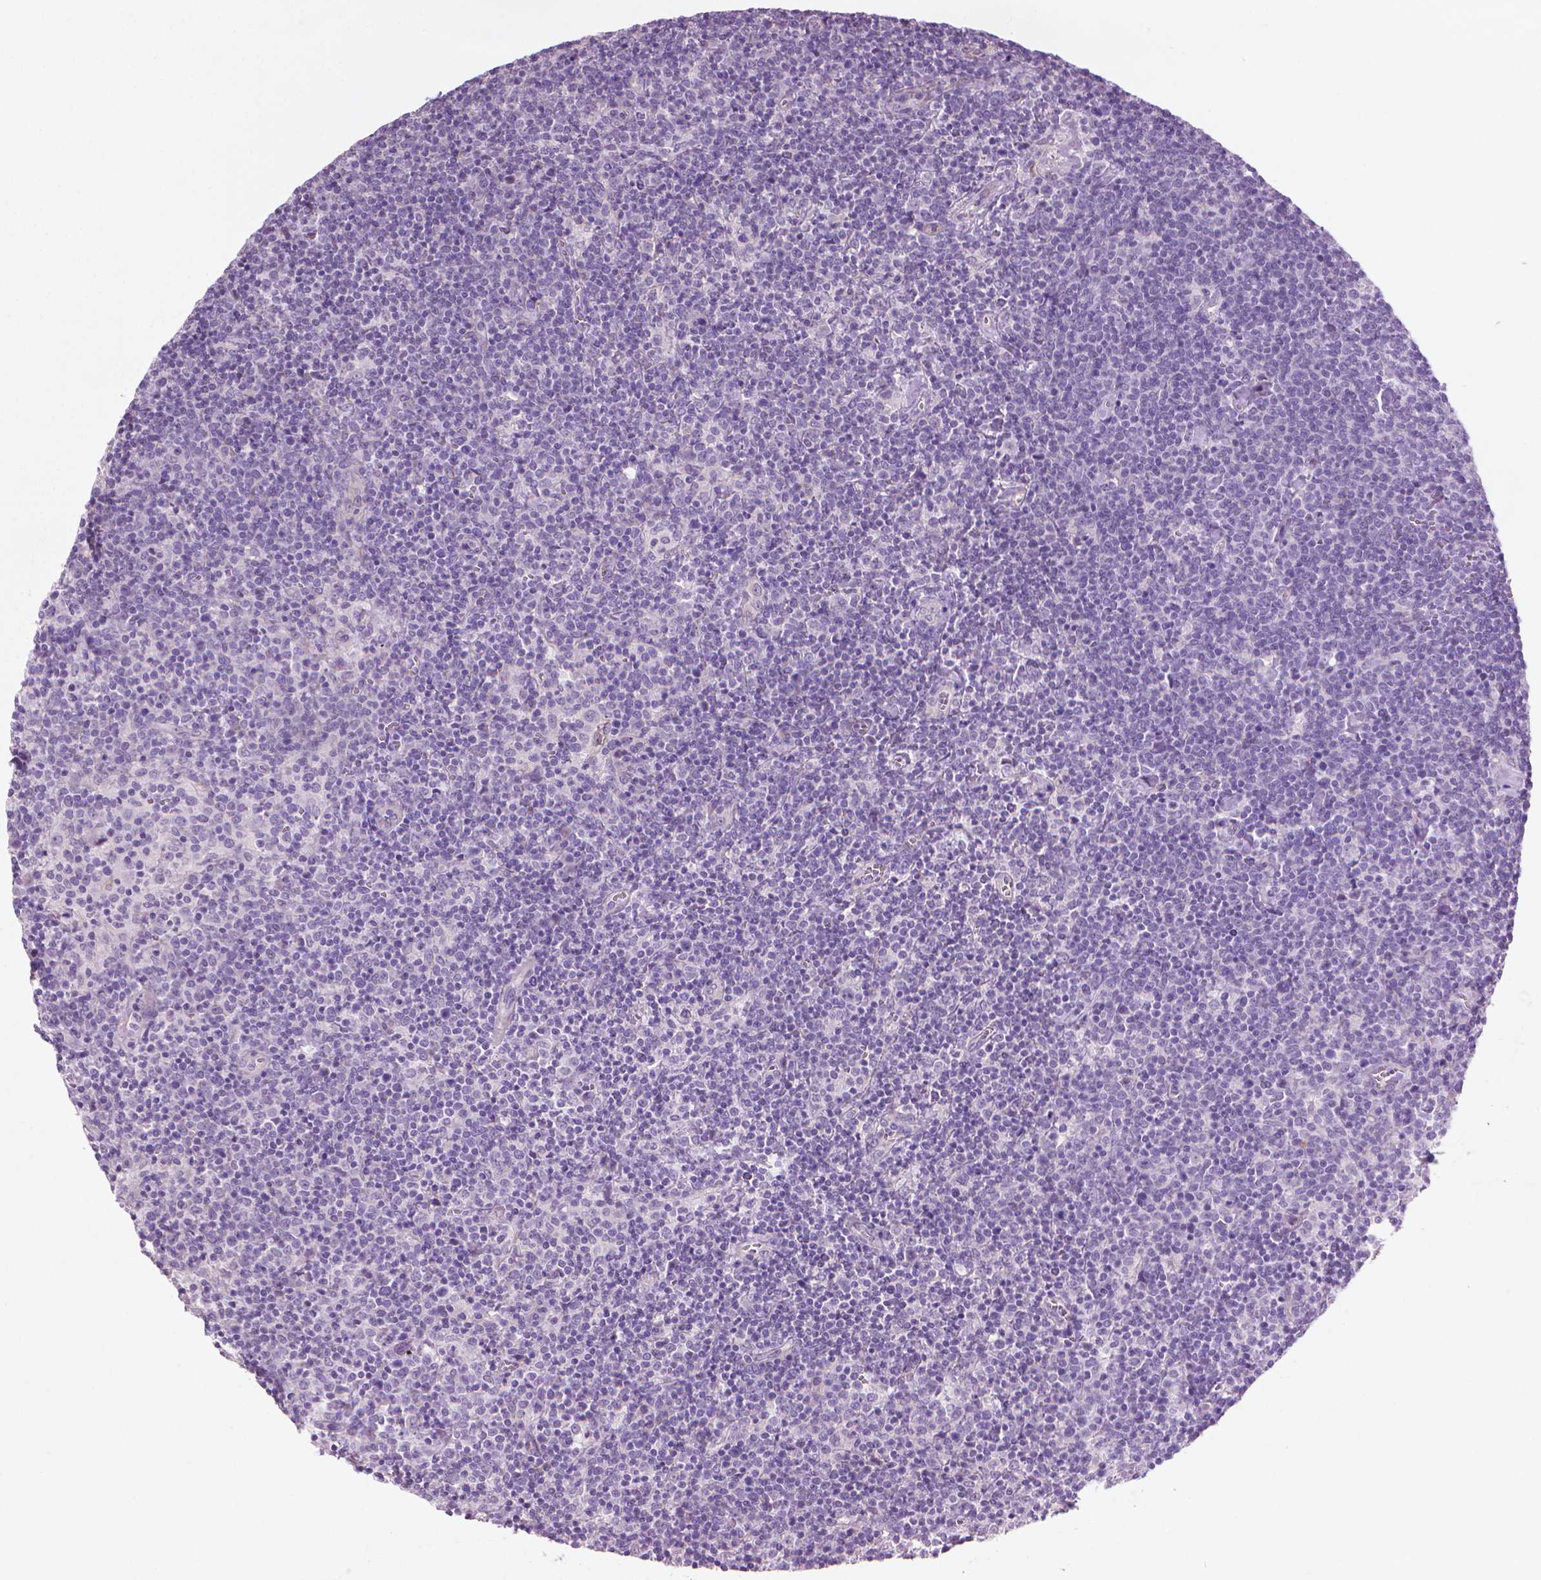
{"staining": {"intensity": "negative", "quantity": "none", "location": "none"}, "tissue": "lymphoma", "cell_type": "Tumor cells", "image_type": "cancer", "snomed": [{"axis": "morphology", "description": "Malignant lymphoma, non-Hodgkin's type, High grade"}, {"axis": "topography", "description": "Lymph node"}], "caption": "A high-resolution photomicrograph shows immunohistochemistry (IHC) staining of lymphoma, which demonstrates no significant positivity in tumor cells.", "gene": "KRT73", "patient": {"sex": "male", "age": 61}}